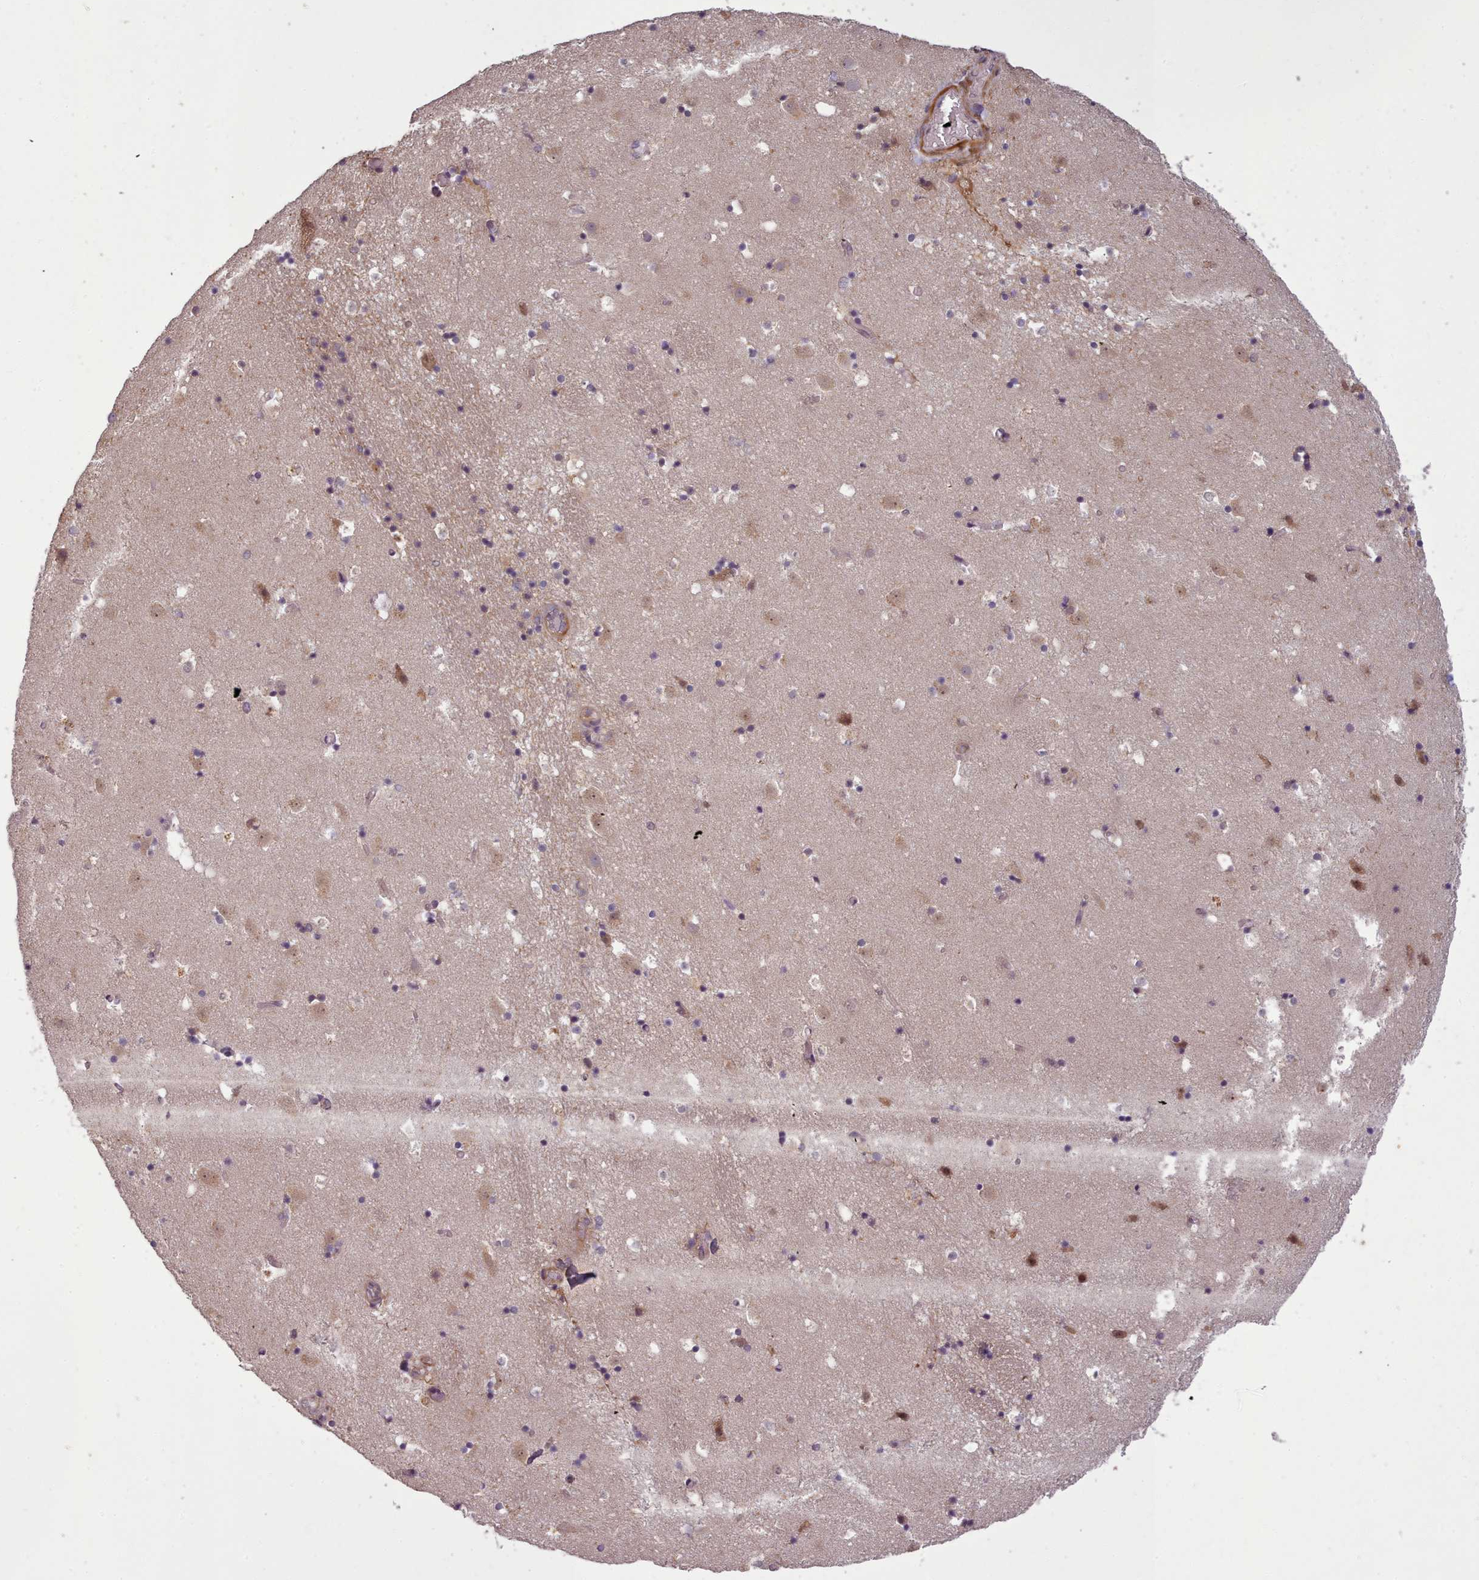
{"staining": {"intensity": "moderate", "quantity": "<25%", "location": "cytoplasmic/membranous,nuclear"}, "tissue": "caudate", "cell_type": "Glial cells", "image_type": "normal", "snomed": [{"axis": "morphology", "description": "Normal tissue, NOS"}, {"axis": "topography", "description": "Lateral ventricle wall"}], "caption": "Unremarkable caudate exhibits moderate cytoplasmic/membranous,nuclear positivity in approximately <25% of glial cells, visualized by immunohistochemistry.", "gene": "CDC6", "patient": {"sex": "male", "age": 25}}